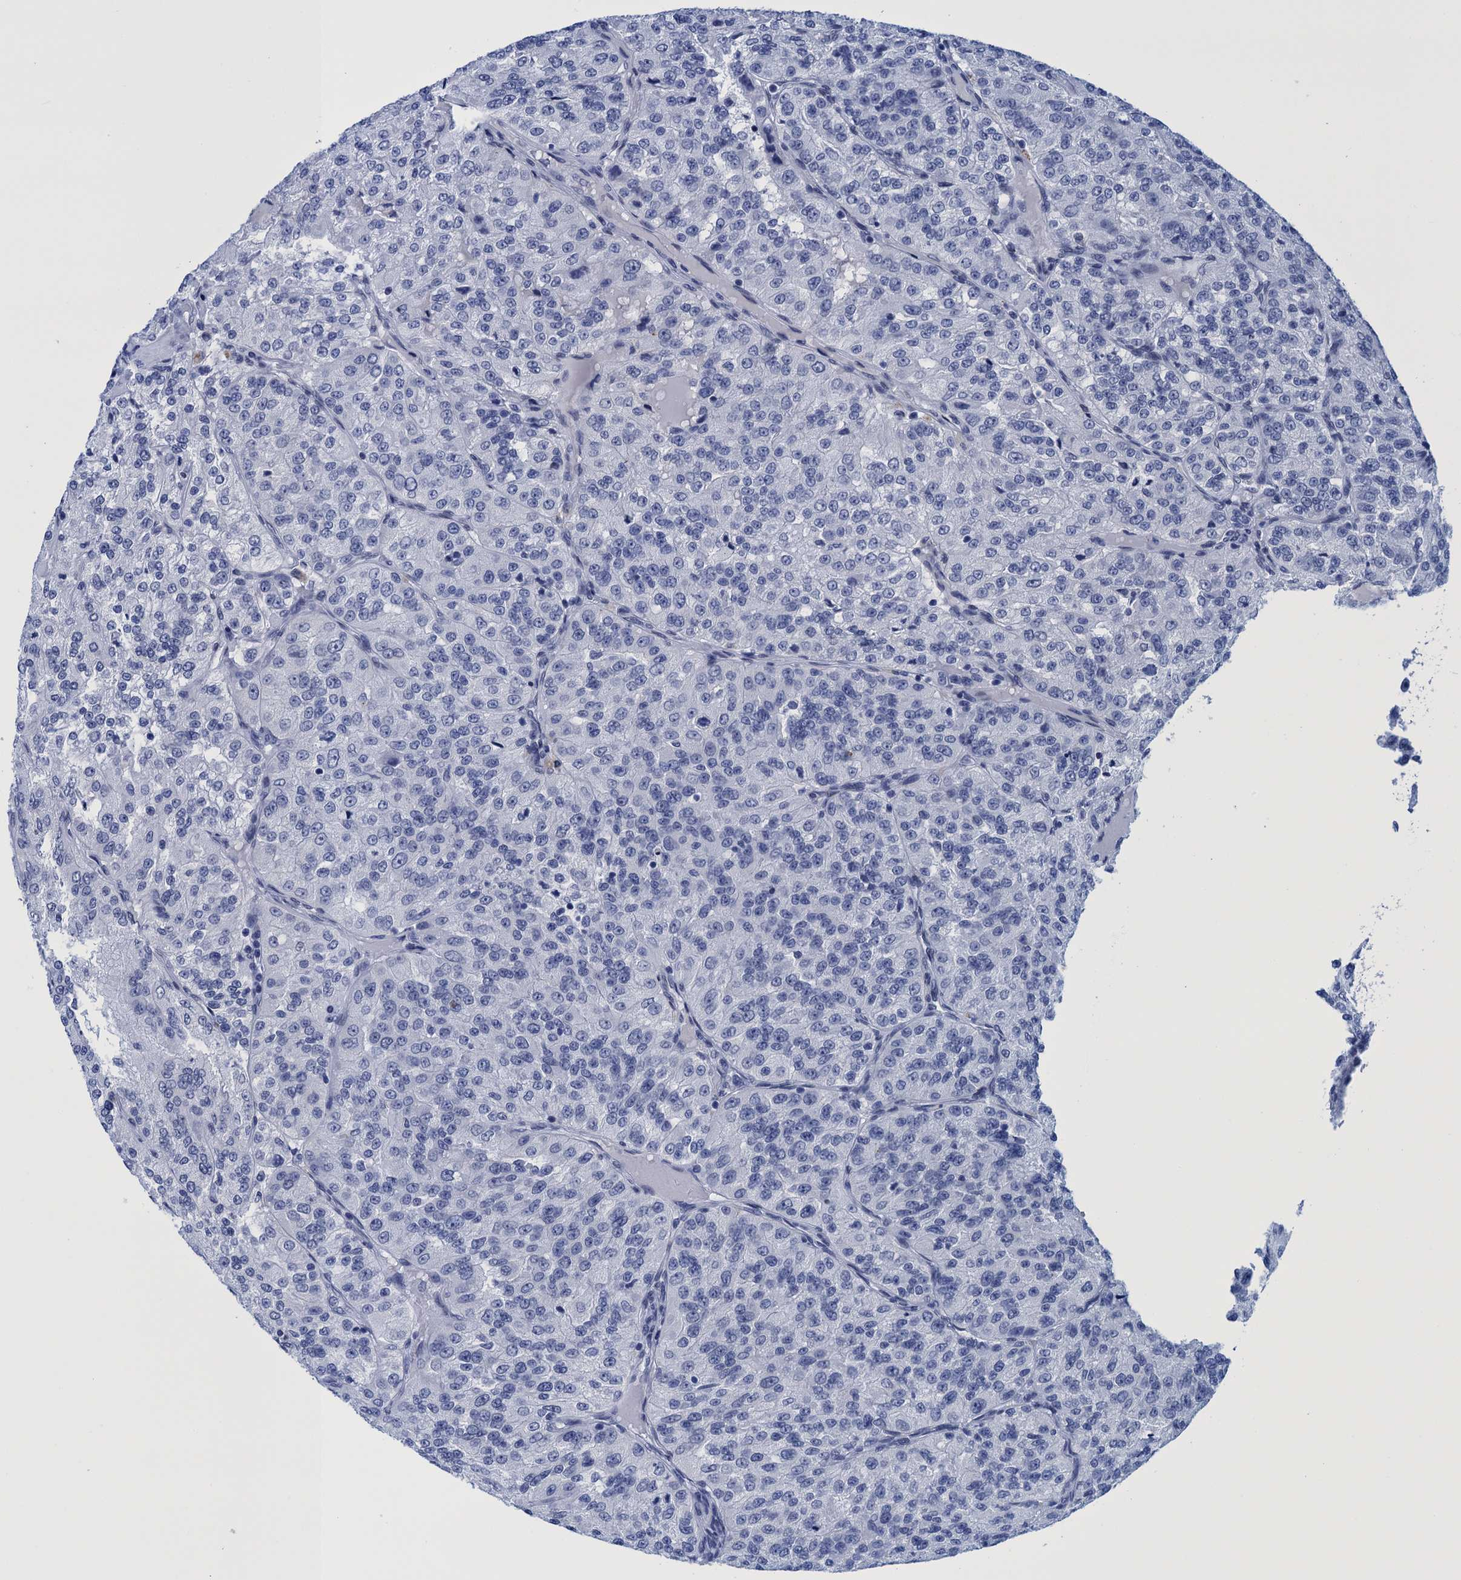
{"staining": {"intensity": "negative", "quantity": "none", "location": "none"}, "tissue": "renal cancer", "cell_type": "Tumor cells", "image_type": "cancer", "snomed": [{"axis": "morphology", "description": "Adenocarcinoma, NOS"}, {"axis": "topography", "description": "Kidney"}], "caption": "The photomicrograph exhibits no significant staining in tumor cells of renal cancer. (DAB (3,3'-diaminobenzidine) IHC with hematoxylin counter stain).", "gene": "METTL25", "patient": {"sex": "female", "age": 63}}